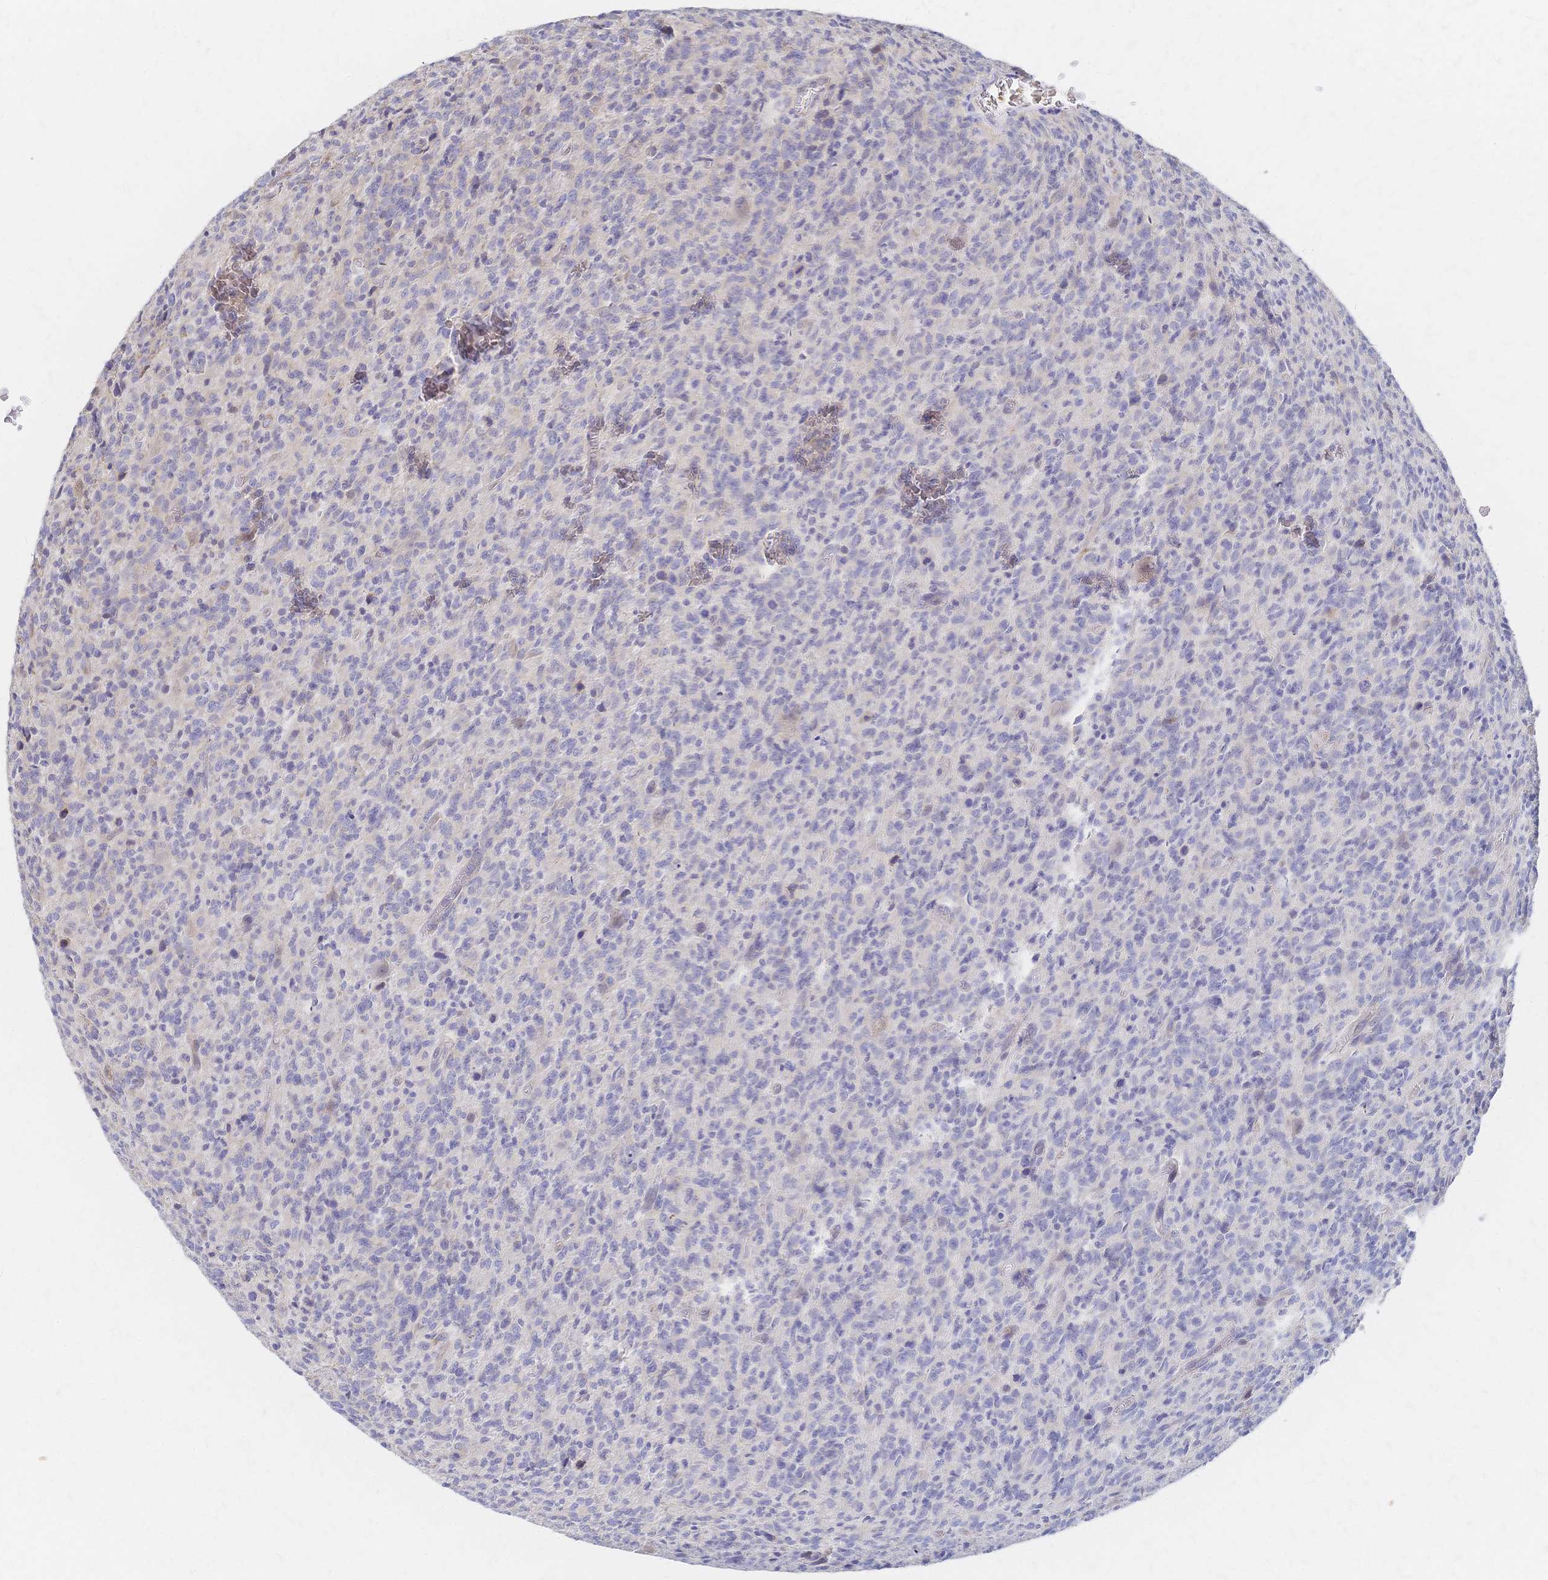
{"staining": {"intensity": "negative", "quantity": "none", "location": "none"}, "tissue": "glioma", "cell_type": "Tumor cells", "image_type": "cancer", "snomed": [{"axis": "morphology", "description": "Glioma, malignant, High grade"}, {"axis": "topography", "description": "Brain"}], "caption": "An image of high-grade glioma (malignant) stained for a protein shows no brown staining in tumor cells. The staining is performed using DAB brown chromogen with nuclei counter-stained in using hematoxylin.", "gene": "SLC5A1", "patient": {"sex": "male", "age": 76}}